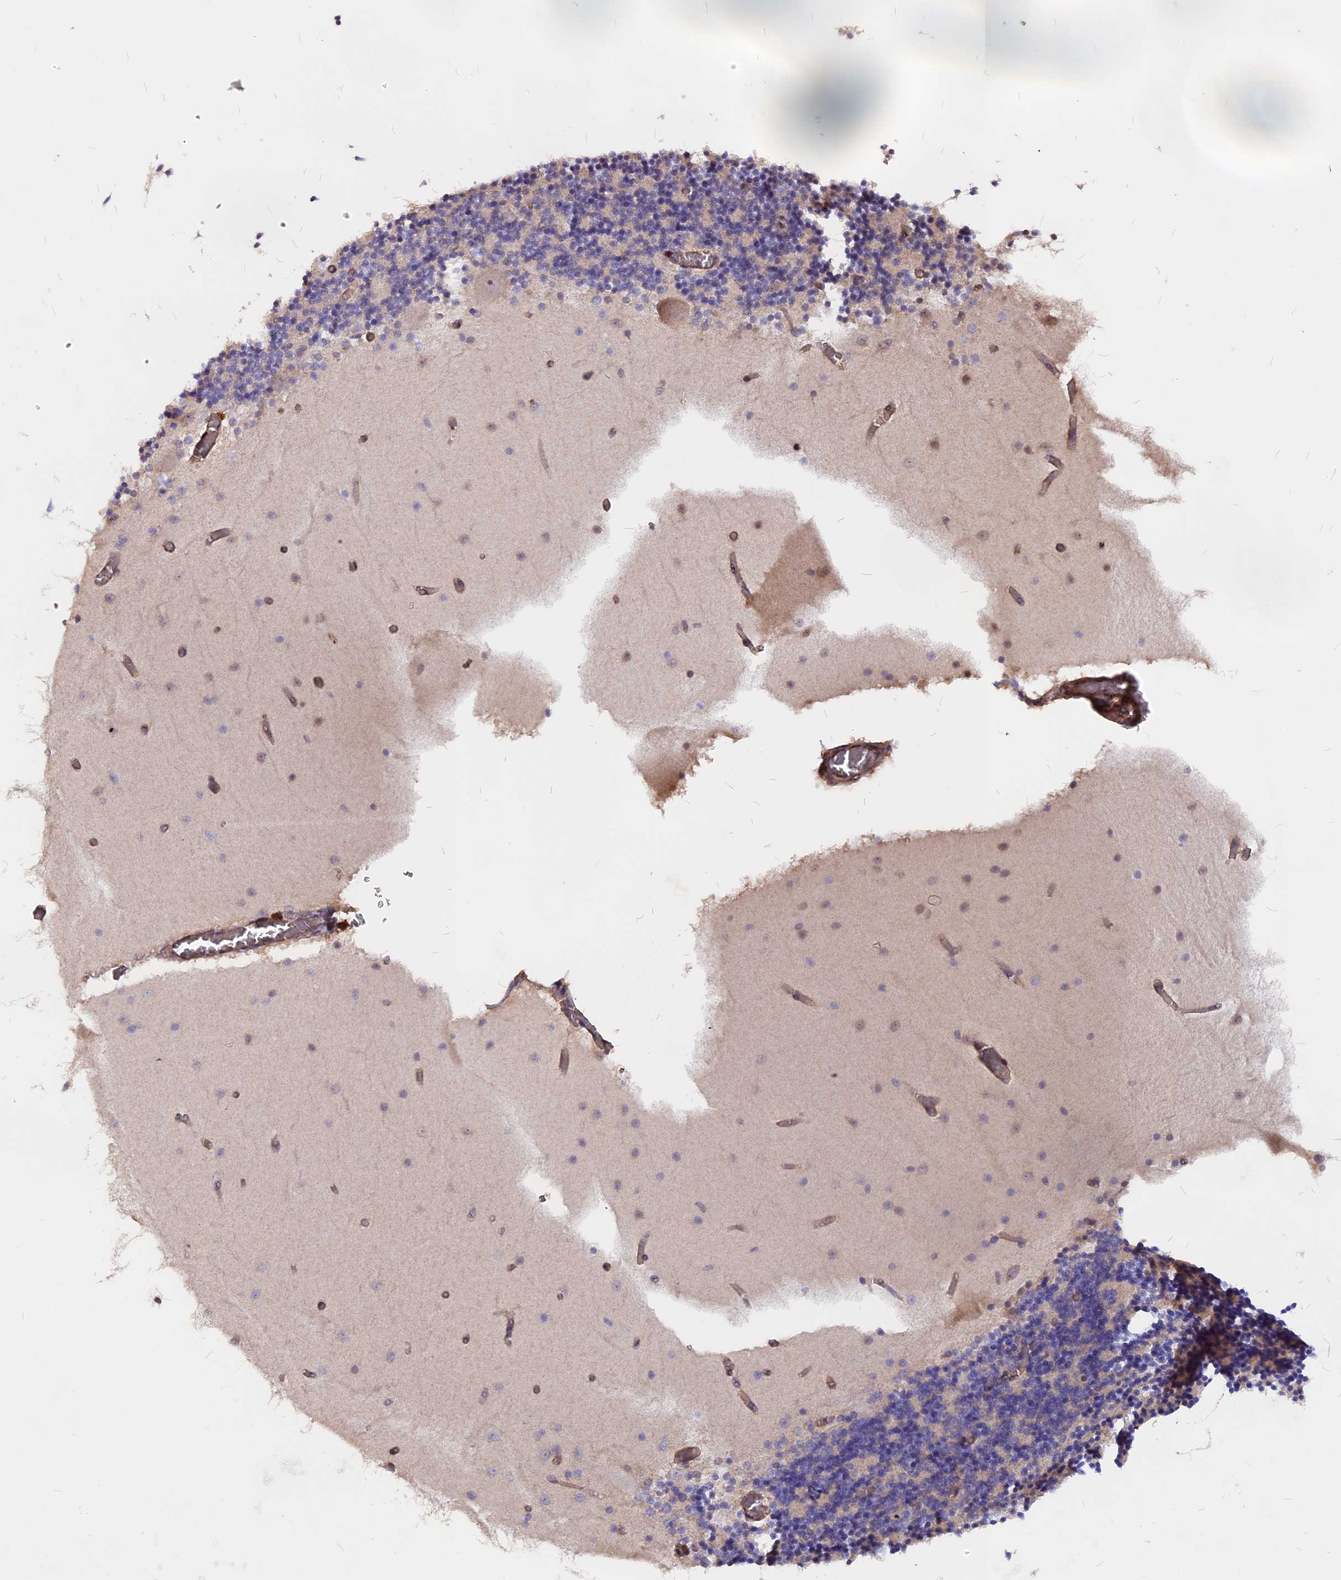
{"staining": {"intensity": "negative", "quantity": "none", "location": "none"}, "tissue": "cerebellum", "cell_type": "Cells in granular layer", "image_type": "normal", "snomed": [{"axis": "morphology", "description": "Normal tissue, NOS"}, {"axis": "topography", "description": "Cerebellum"}], "caption": "IHC image of normal cerebellum stained for a protein (brown), which displays no positivity in cells in granular layer.", "gene": "ZC3H10", "patient": {"sex": "female", "age": 28}}